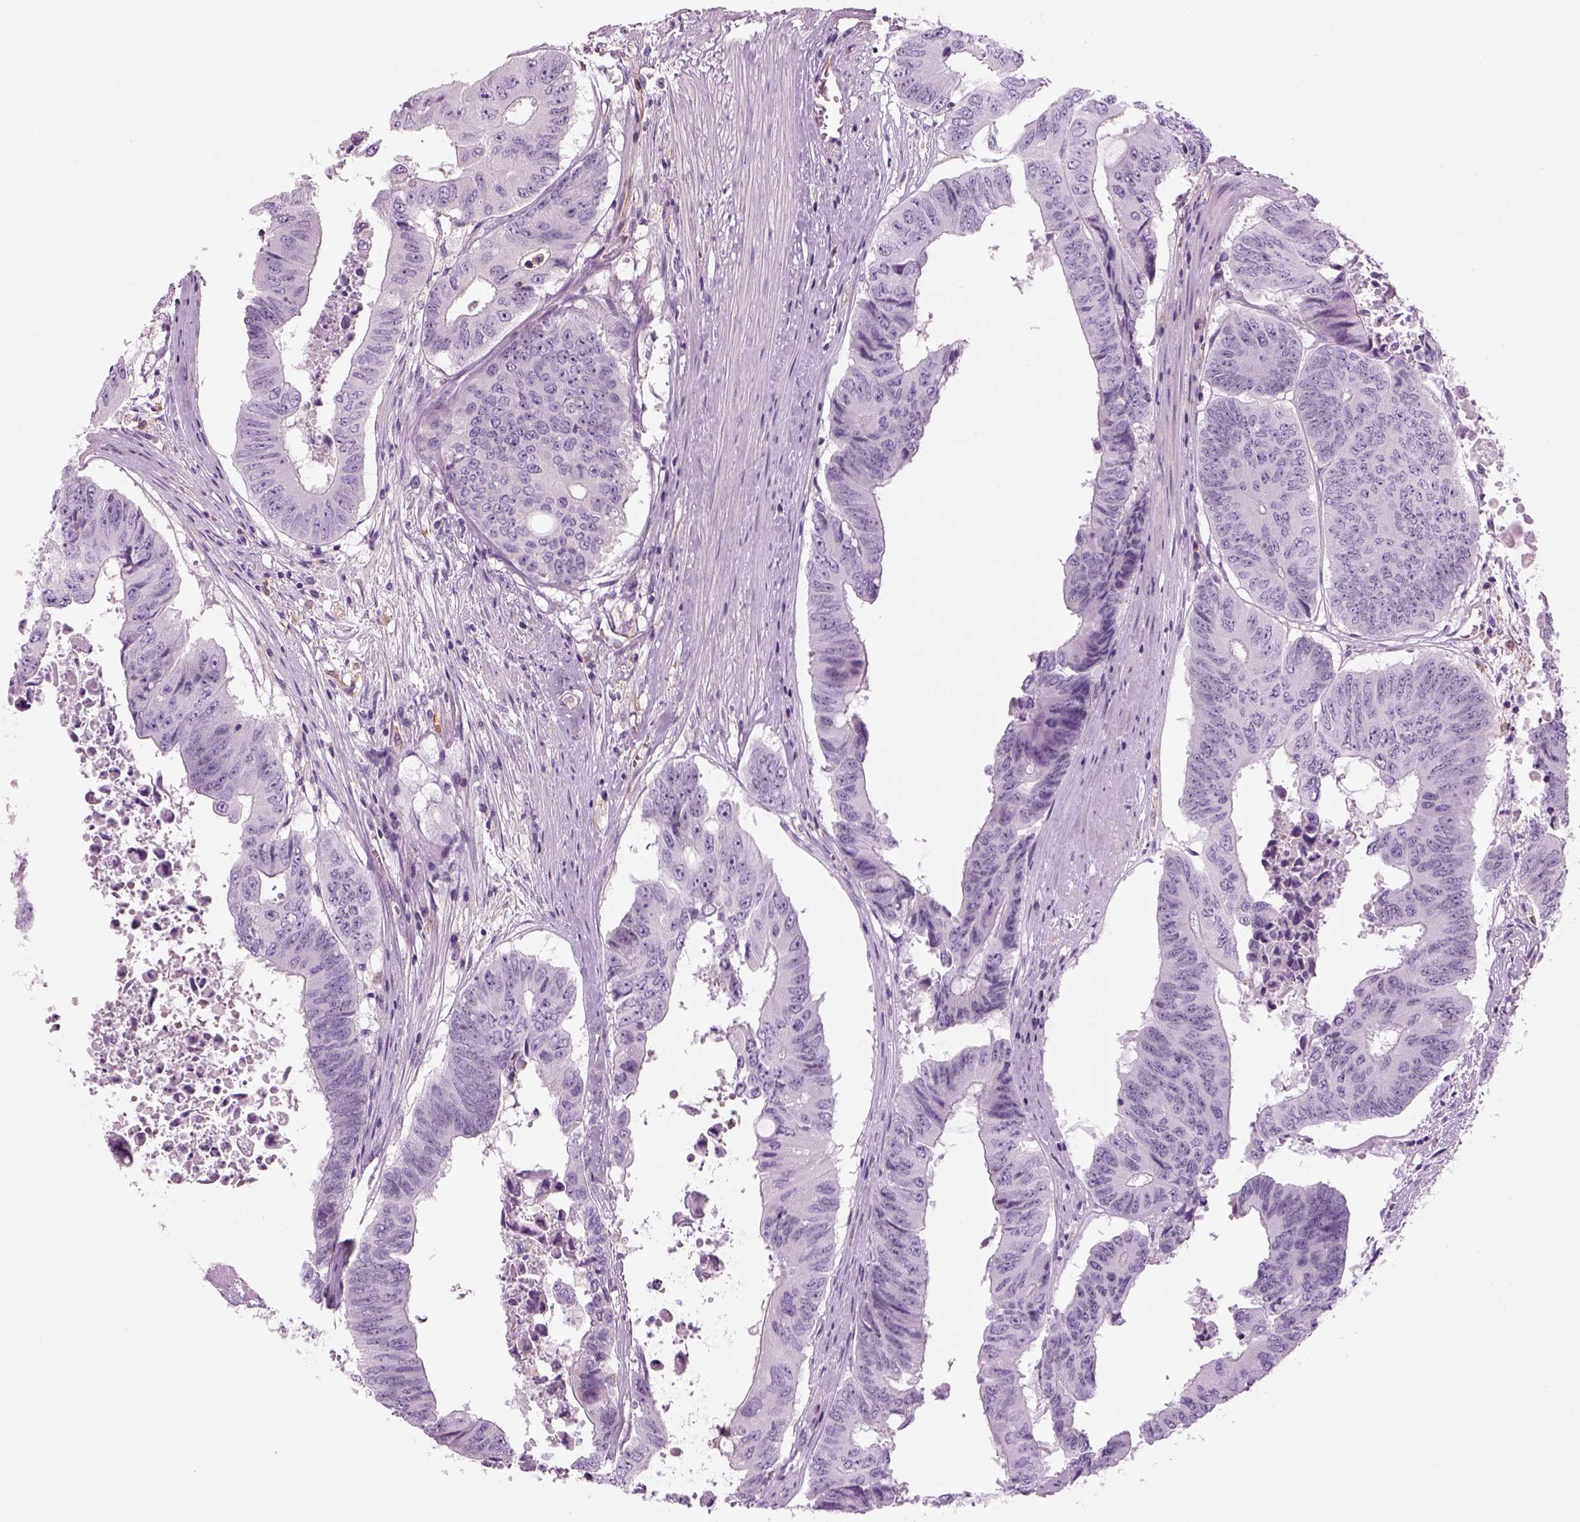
{"staining": {"intensity": "negative", "quantity": "none", "location": "none"}, "tissue": "colorectal cancer", "cell_type": "Tumor cells", "image_type": "cancer", "snomed": [{"axis": "morphology", "description": "Adenocarcinoma, NOS"}, {"axis": "topography", "description": "Rectum"}], "caption": "Tumor cells are negative for protein expression in human colorectal cancer (adenocarcinoma). (DAB (3,3'-diaminobenzidine) IHC with hematoxylin counter stain).", "gene": "SLC1A7", "patient": {"sex": "male", "age": 59}}